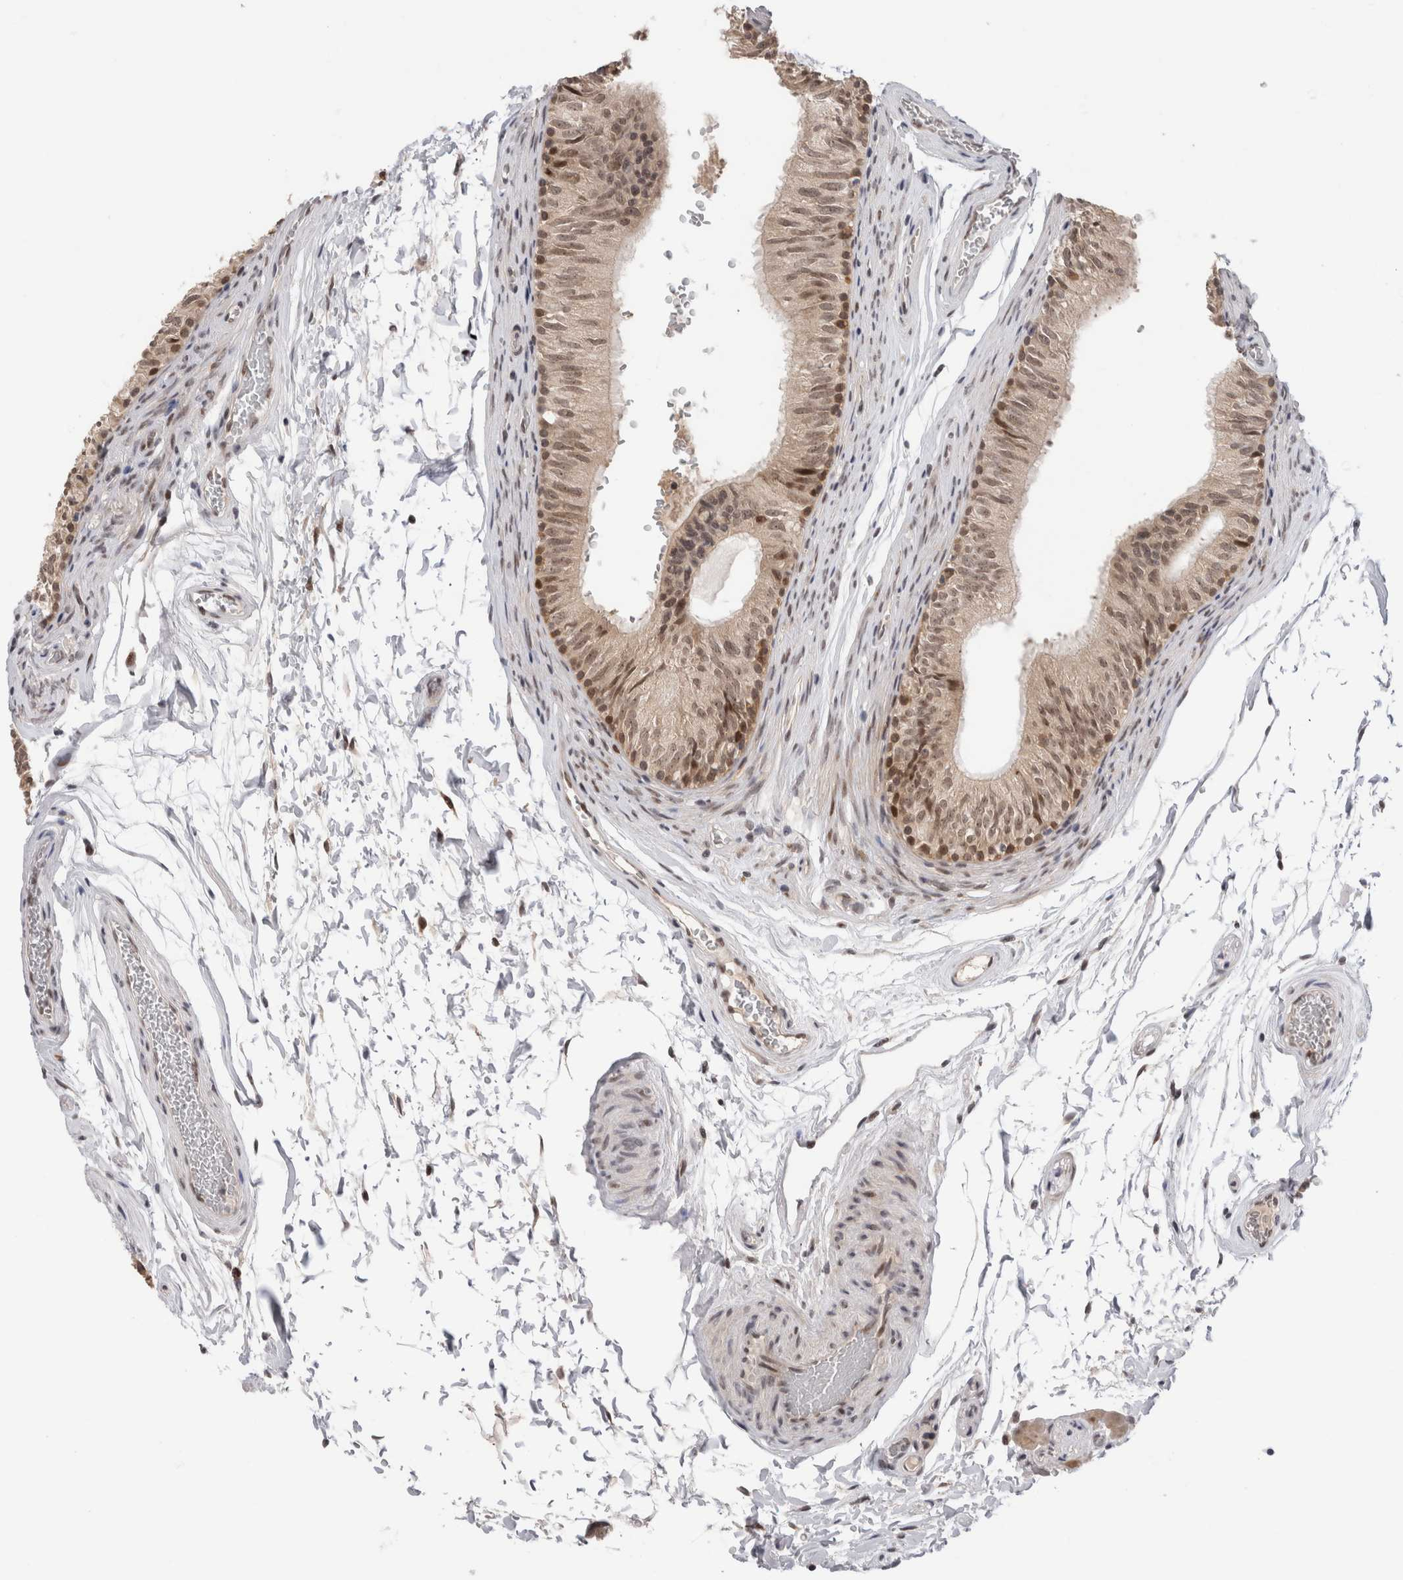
{"staining": {"intensity": "strong", "quantity": "25%-75%", "location": "nuclear"}, "tissue": "epididymis", "cell_type": "Glandular cells", "image_type": "normal", "snomed": [{"axis": "morphology", "description": "Normal tissue, NOS"}, {"axis": "topography", "description": "Epididymis"}], "caption": "Glandular cells reveal high levels of strong nuclear staining in approximately 25%-75% of cells in benign human epididymis. The staining is performed using DAB brown chromogen to label protein expression. The nuclei are counter-stained blue using hematoxylin.", "gene": "ZNF521", "patient": {"sex": "male", "age": 36}}